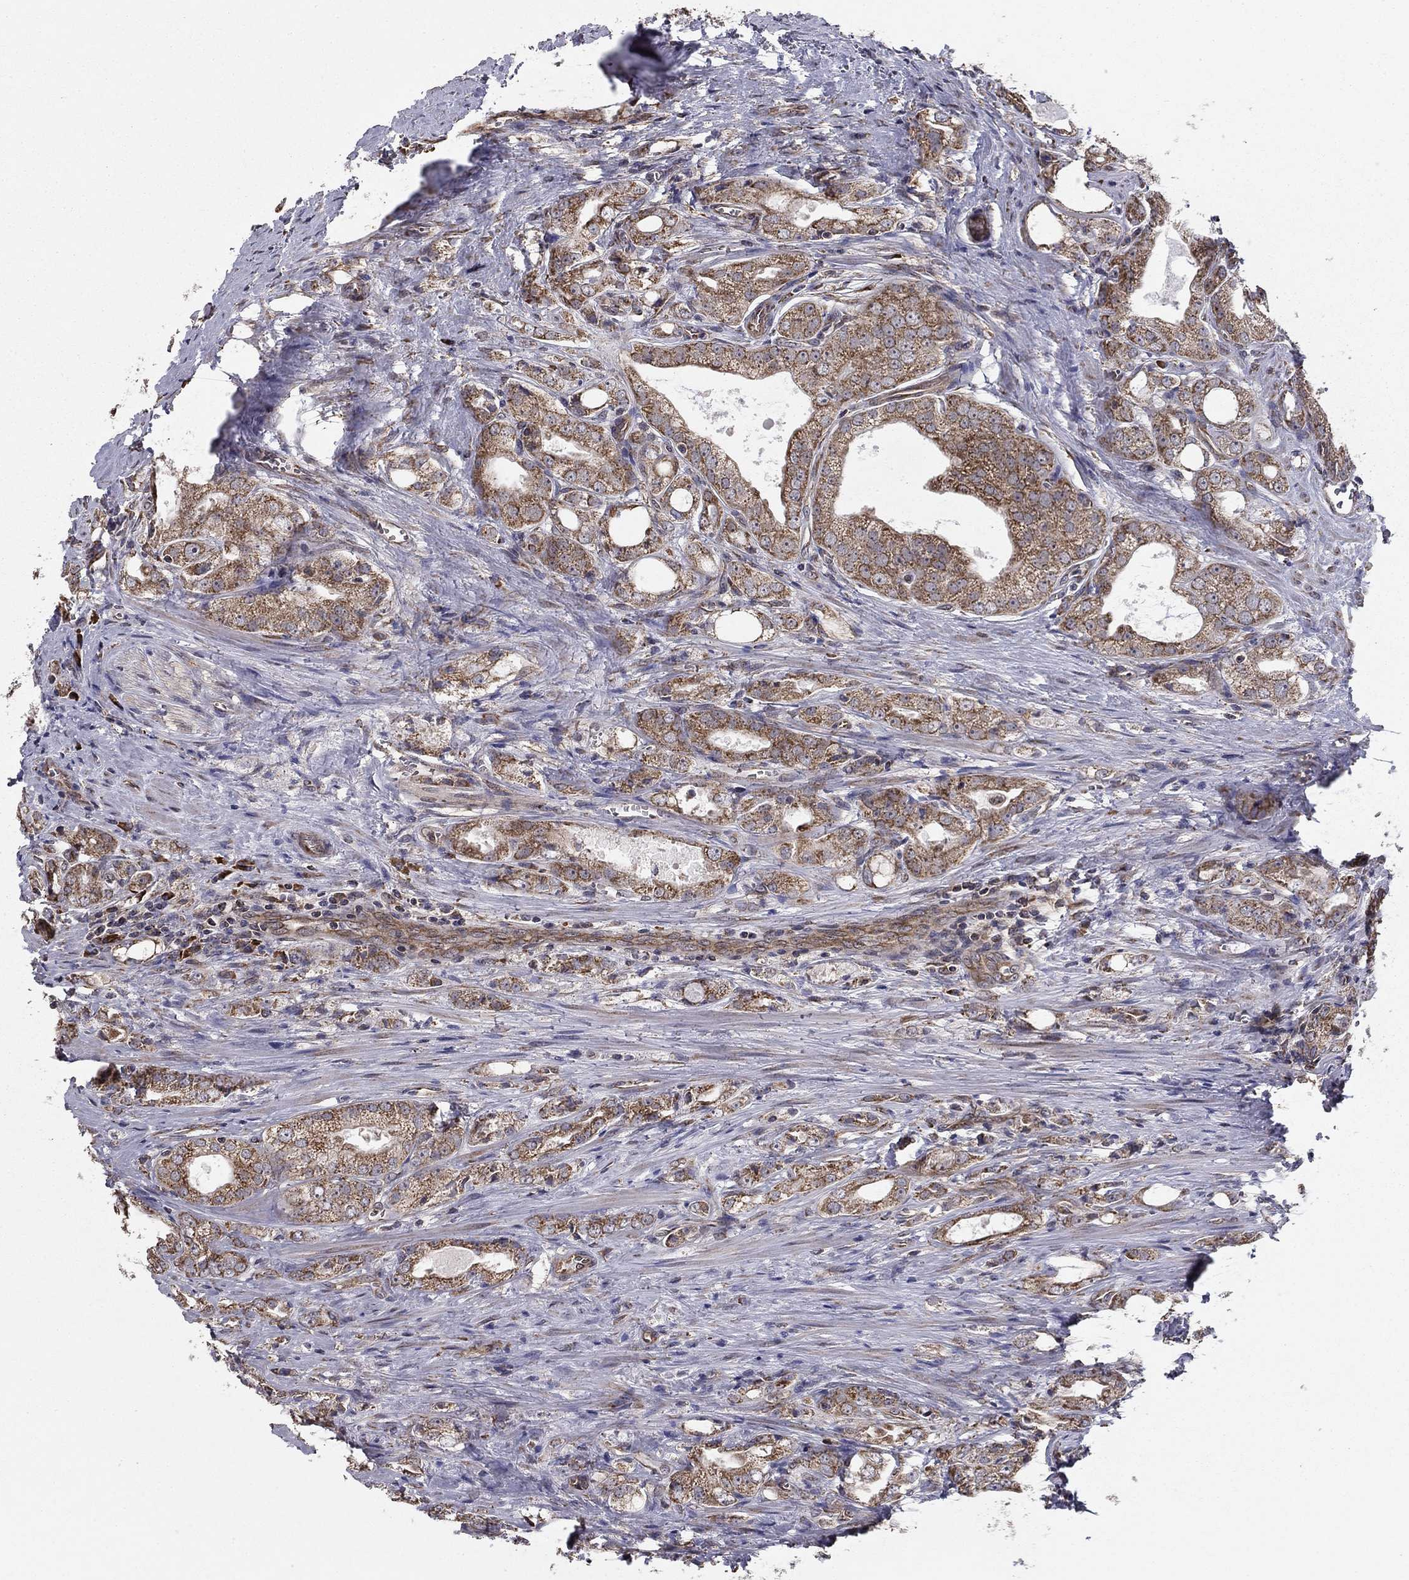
{"staining": {"intensity": "negative", "quantity": "none", "location": "none"}, "tissue": "prostate cancer", "cell_type": "Tumor cells", "image_type": "cancer", "snomed": [{"axis": "morphology", "description": "Adenocarcinoma, NOS"}, {"axis": "morphology", "description": "Adenocarcinoma, High grade"}, {"axis": "topography", "description": "Prostate"}], "caption": "Image shows no significant protein staining in tumor cells of prostate adenocarcinoma.", "gene": "NKIRAS1", "patient": {"sex": "male", "age": 70}}